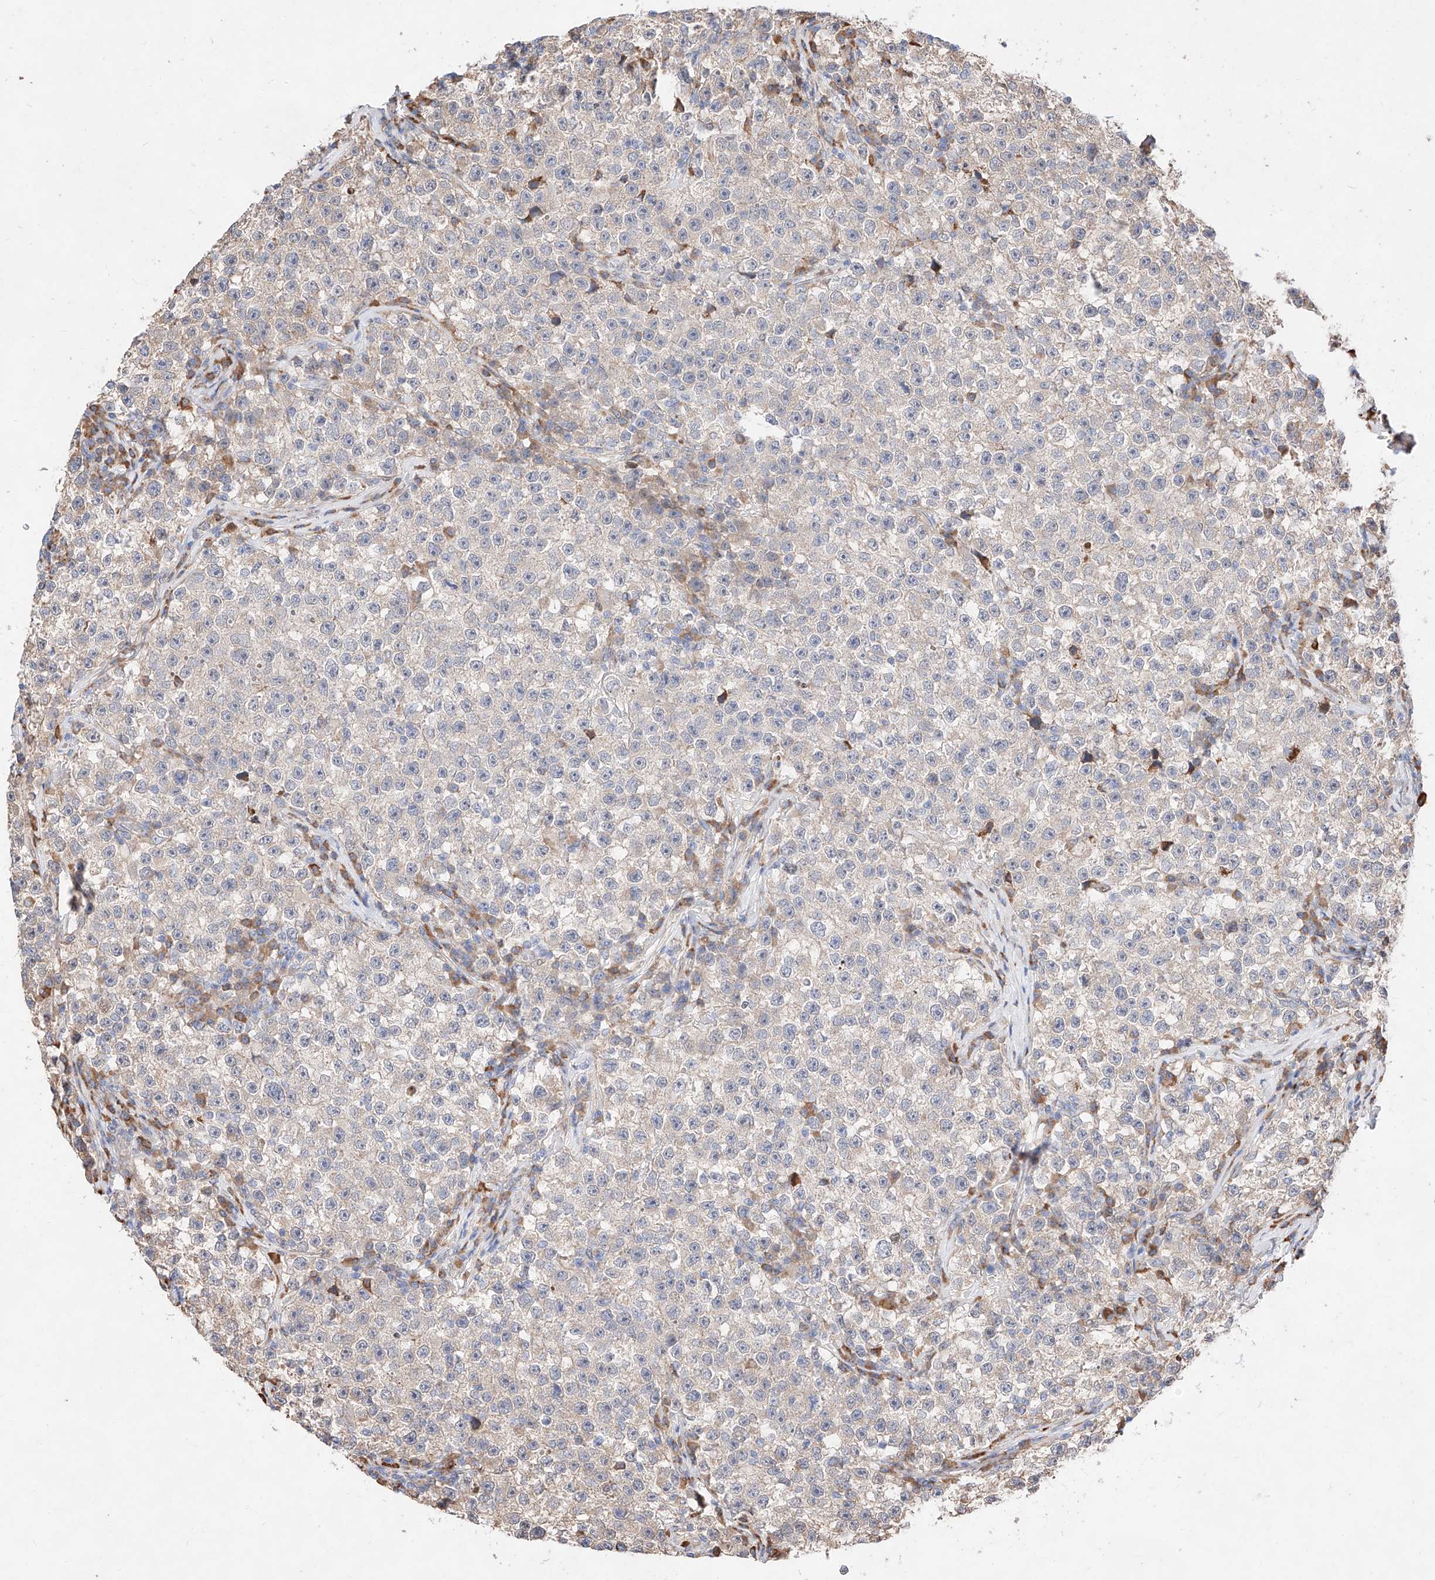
{"staining": {"intensity": "negative", "quantity": "none", "location": "none"}, "tissue": "testis cancer", "cell_type": "Tumor cells", "image_type": "cancer", "snomed": [{"axis": "morphology", "description": "Seminoma, NOS"}, {"axis": "topography", "description": "Testis"}], "caption": "This is an immunohistochemistry photomicrograph of seminoma (testis). There is no staining in tumor cells.", "gene": "ATP9B", "patient": {"sex": "male", "age": 22}}